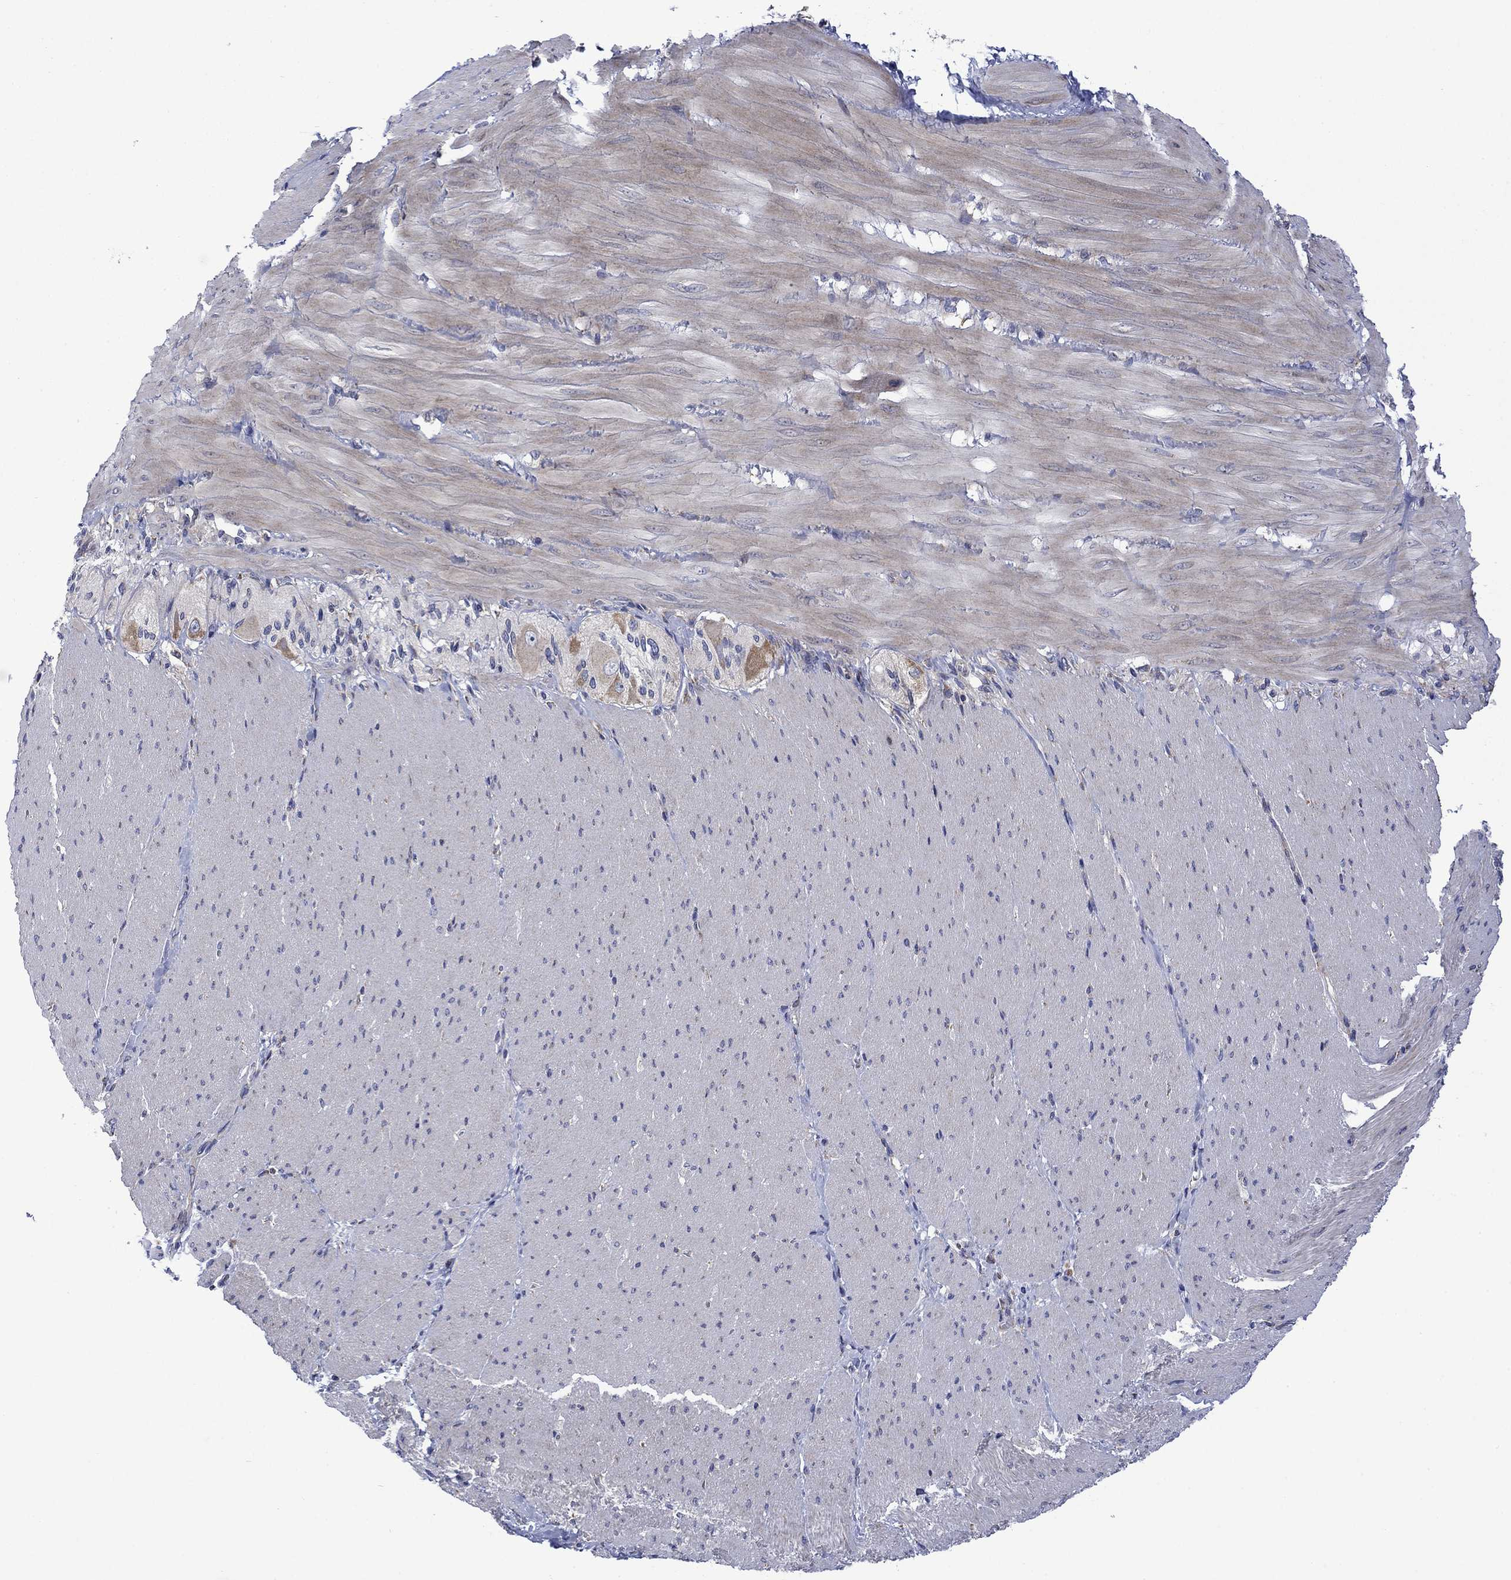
{"staining": {"intensity": "negative", "quantity": "none", "location": "none"}, "tissue": "soft tissue", "cell_type": "Fibroblasts", "image_type": "normal", "snomed": [{"axis": "morphology", "description": "Normal tissue, NOS"}, {"axis": "topography", "description": "Smooth muscle"}, {"axis": "topography", "description": "Duodenum"}, {"axis": "topography", "description": "Peripheral nerve tissue"}], "caption": "Human soft tissue stained for a protein using immunohistochemistry (IHC) exhibits no positivity in fibroblasts.", "gene": "FURIN", "patient": {"sex": "female", "age": 61}}